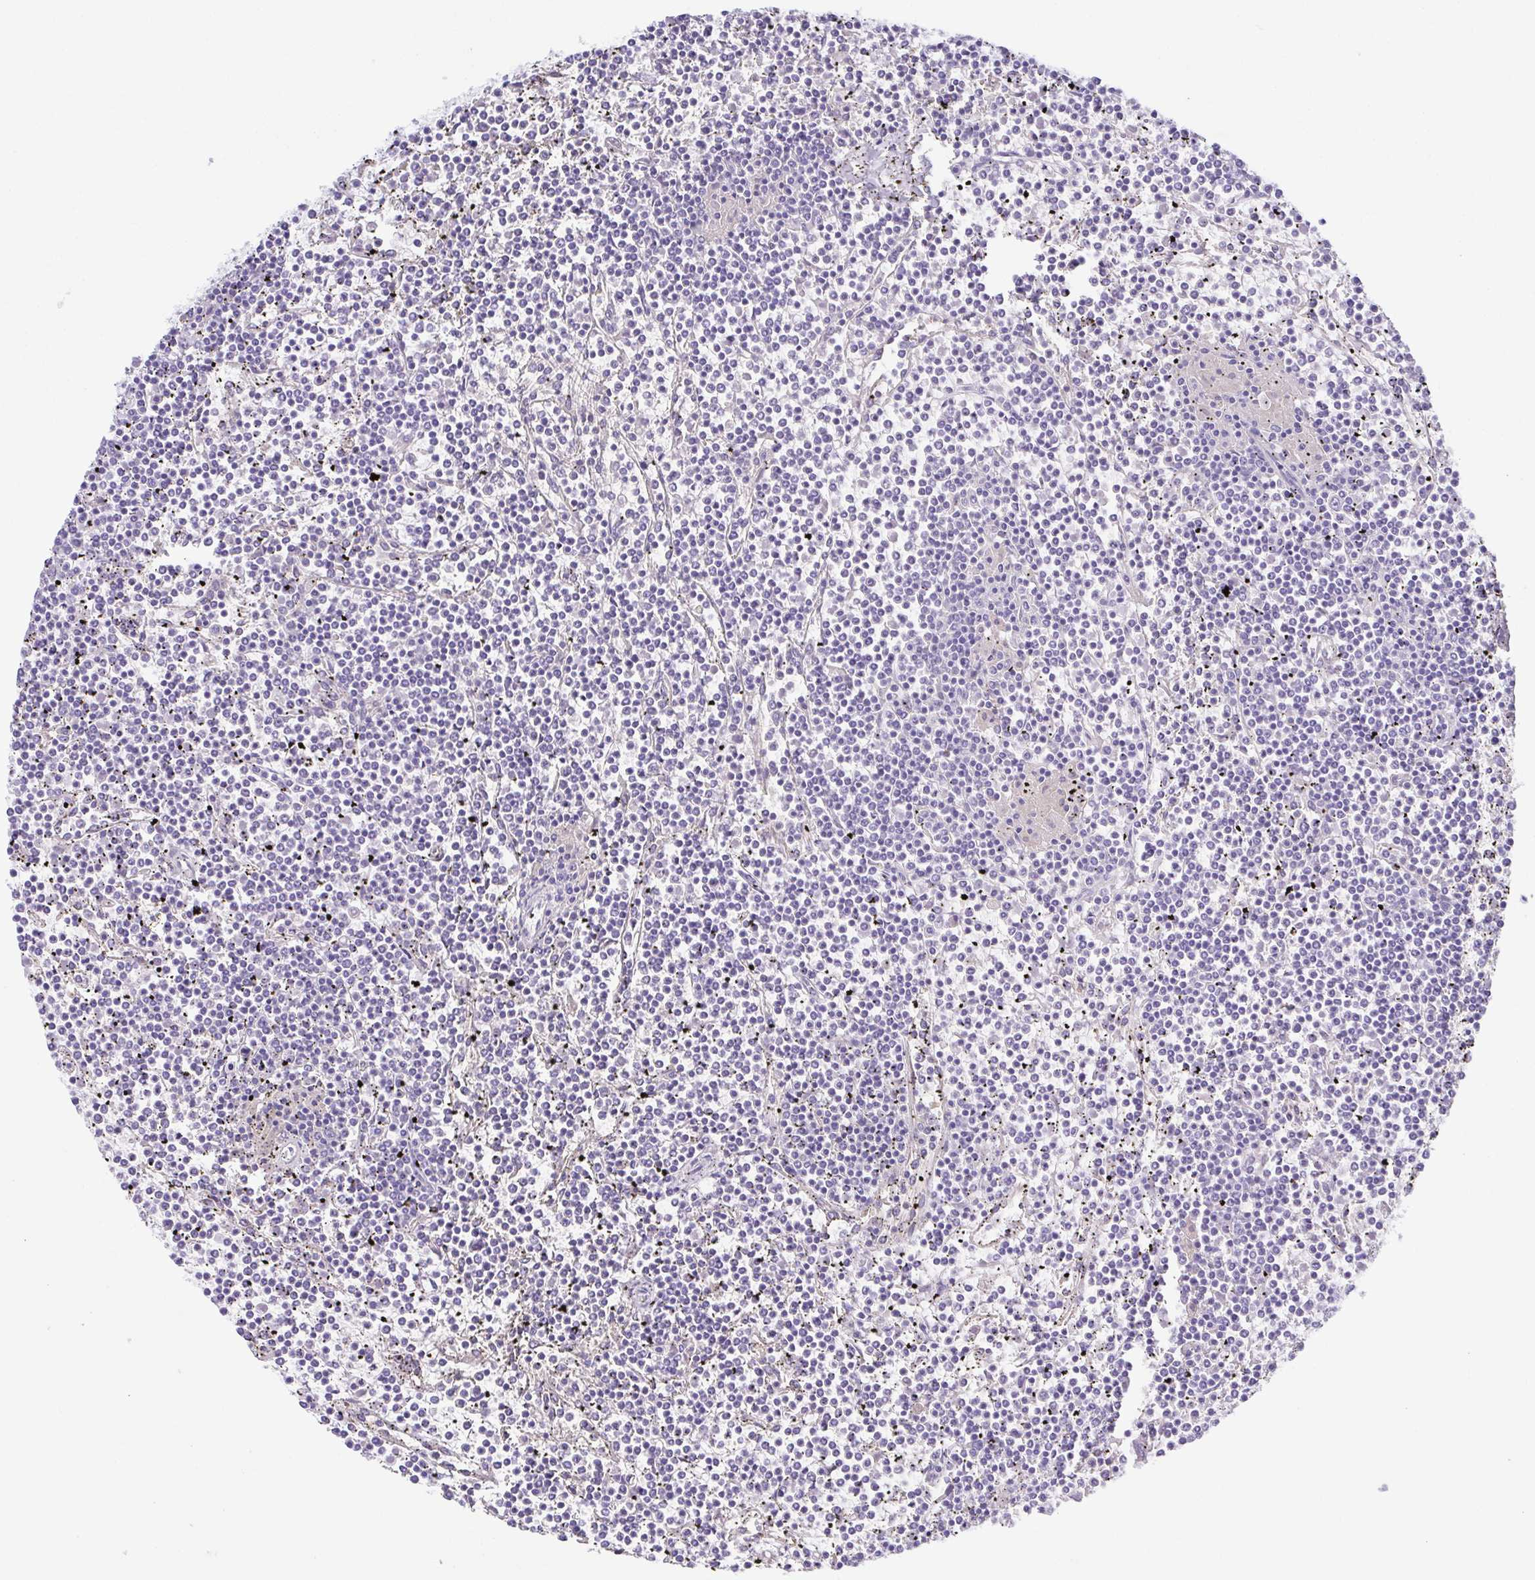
{"staining": {"intensity": "negative", "quantity": "none", "location": "none"}, "tissue": "lymphoma", "cell_type": "Tumor cells", "image_type": "cancer", "snomed": [{"axis": "morphology", "description": "Malignant lymphoma, non-Hodgkin's type, Low grade"}, {"axis": "topography", "description": "Spleen"}], "caption": "This is an immunohistochemistry (IHC) micrograph of lymphoma. There is no expression in tumor cells.", "gene": "A1BG", "patient": {"sex": "female", "age": 19}}